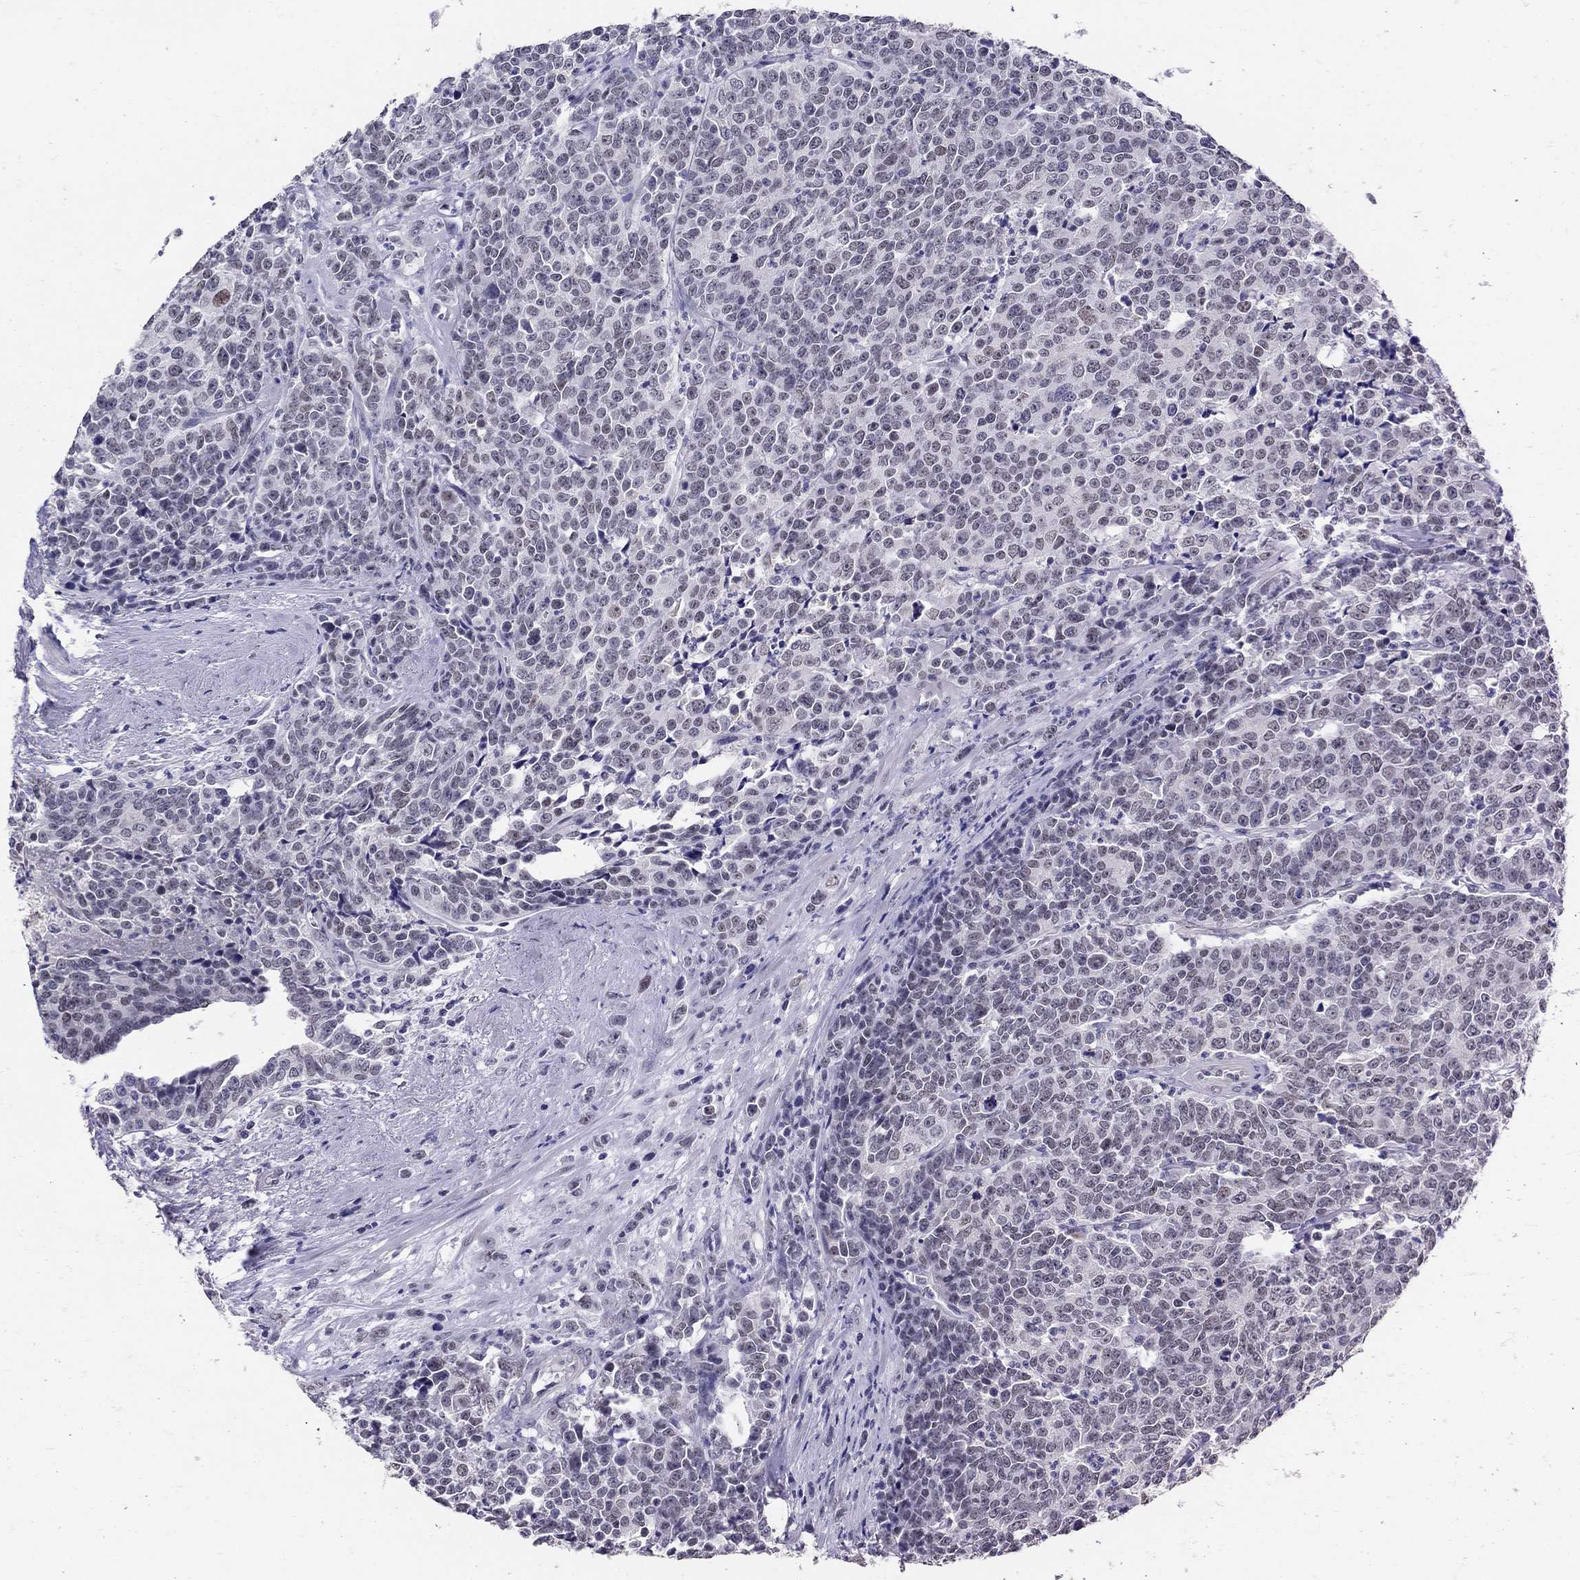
{"staining": {"intensity": "negative", "quantity": "none", "location": "none"}, "tissue": "prostate cancer", "cell_type": "Tumor cells", "image_type": "cancer", "snomed": [{"axis": "morphology", "description": "Adenocarcinoma, NOS"}, {"axis": "topography", "description": "Prostate"}], "caption": "IHC of prostate adenocarcinoma demonstrates no expression in tumor cells.", "gene": "KCNN3", "patient": {"sex": "male", "age": 67}}